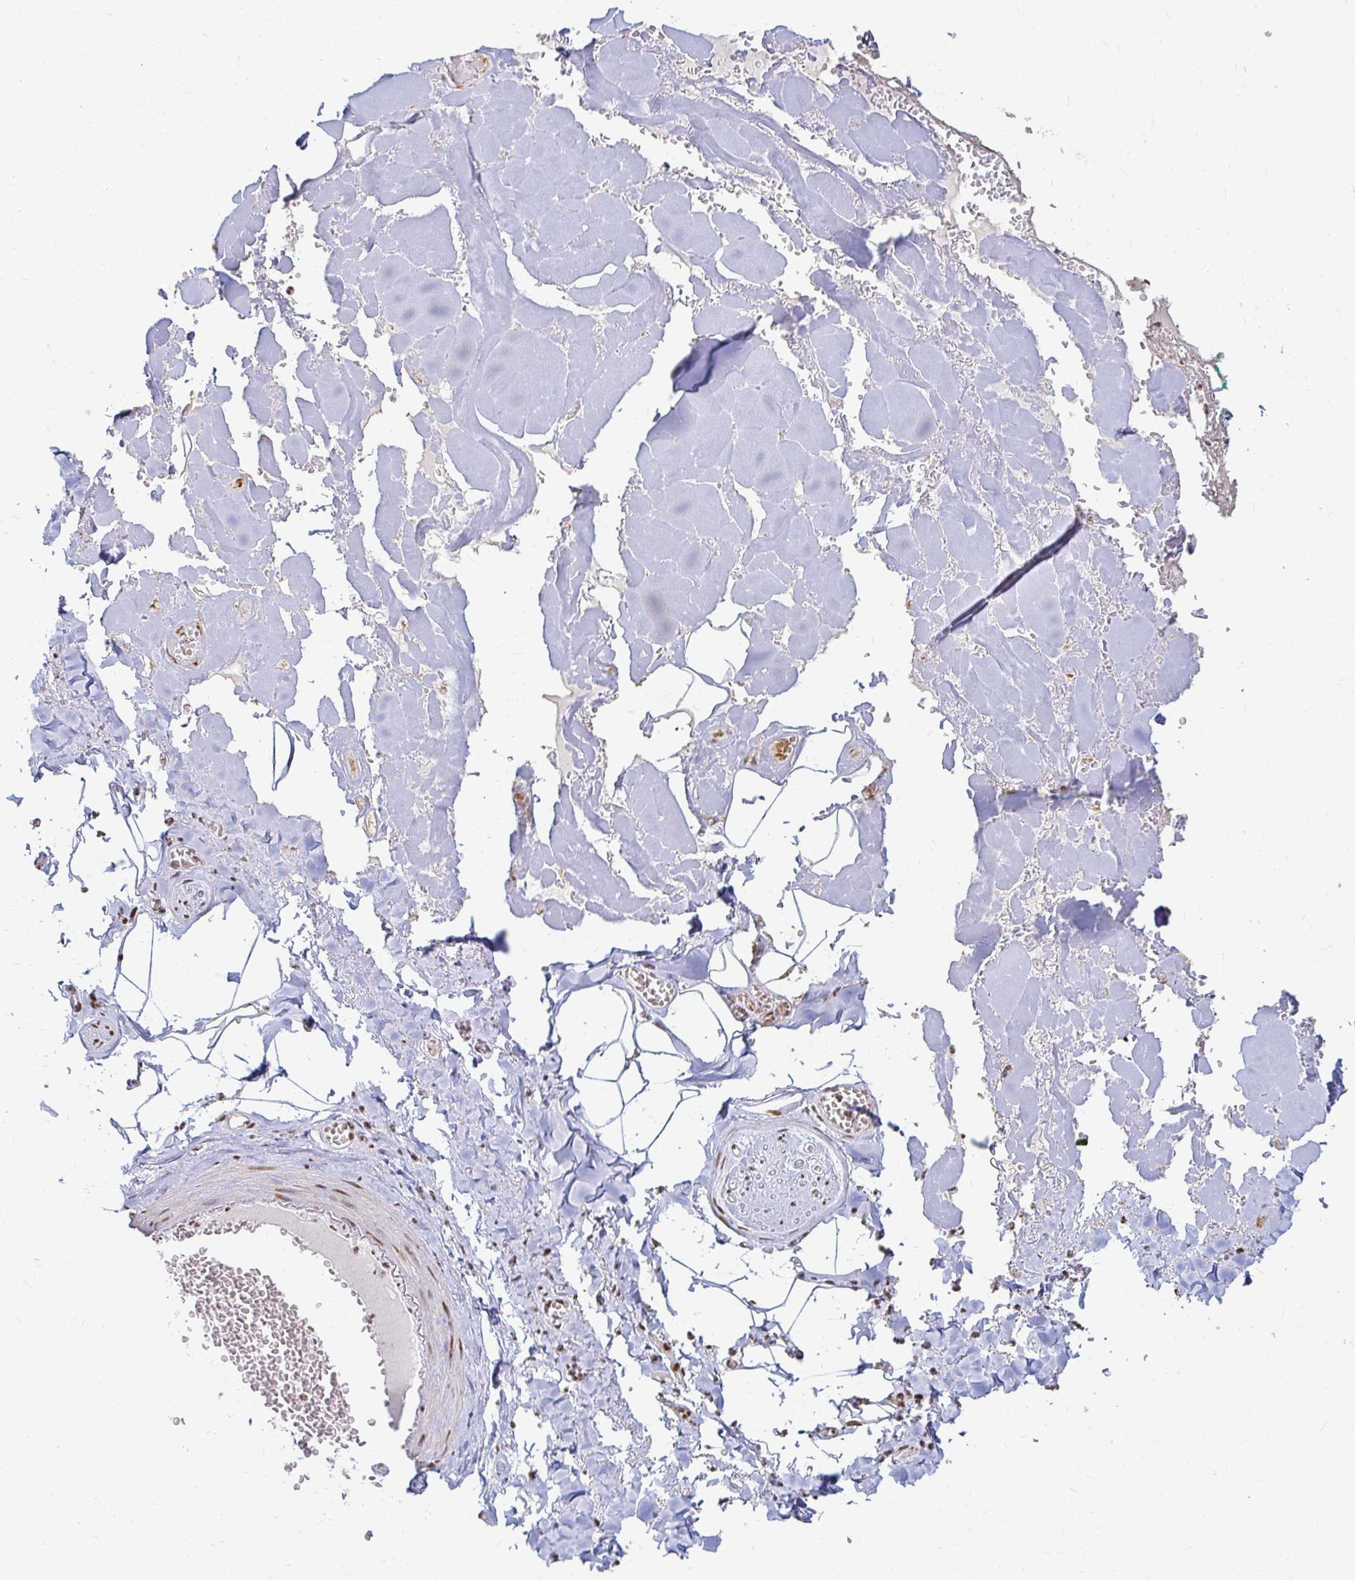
{"staining": {"intensity": "negative", "quantity": "none", "location": "none"}, "tissue": "adipose tissue", "cell_type": "Adipocytes", "image_type": "normal", "snomed": [{"axis": "morphology", "description": "Normal tissue, NOS"}, {"axis": "topography", "description": "Vulva"}, {"axis": "topography", "description": "Peripheral nerve tissue"}], "caption": "A micrograph of human adipose tissue is negative for staining in adipocytes. (IHC, brightfield microscopy, high magnification).", "gene": "HNRNPU", "patient": {"sex": "female", "age": 66}}